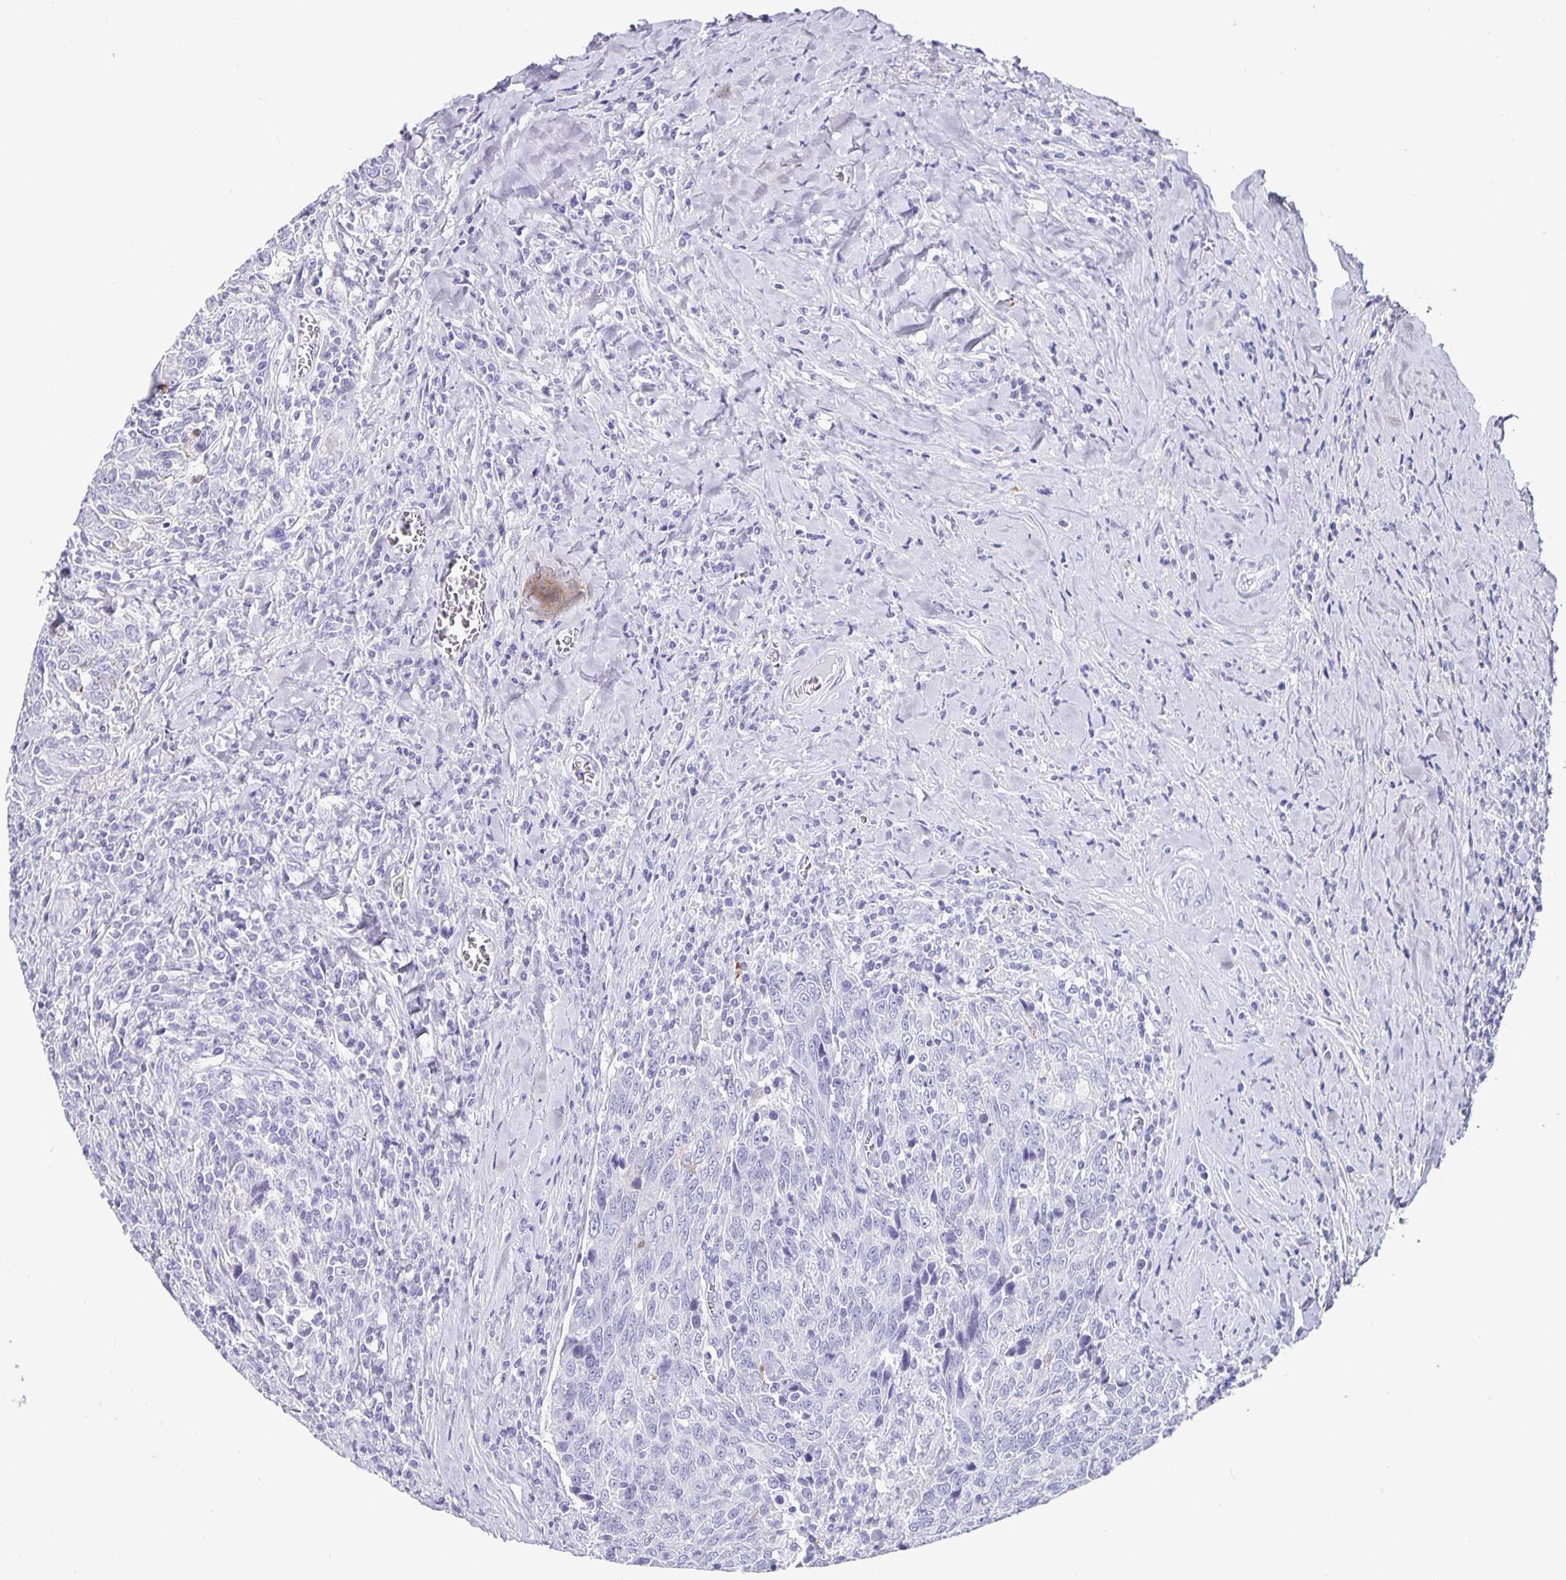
{"staining": {"intensity": "negative", "quantity": "none", "location": "none"}, "tissue": "breast cancer", "cell_type": "Tumor cells", "image_type": "cancer", "snomed": [{"axis": "morphology", "description": "Duct carcinoma"}, {"axis": "topography", "description": "Breast"}], "caption": "Immunohistochemistry (IHC) of infiltrating ductal carcinoma (breast) demonstrates no staining in tumor cells.", "gene": "CHGA", "patient": {"sex": "female", "age": 50}}